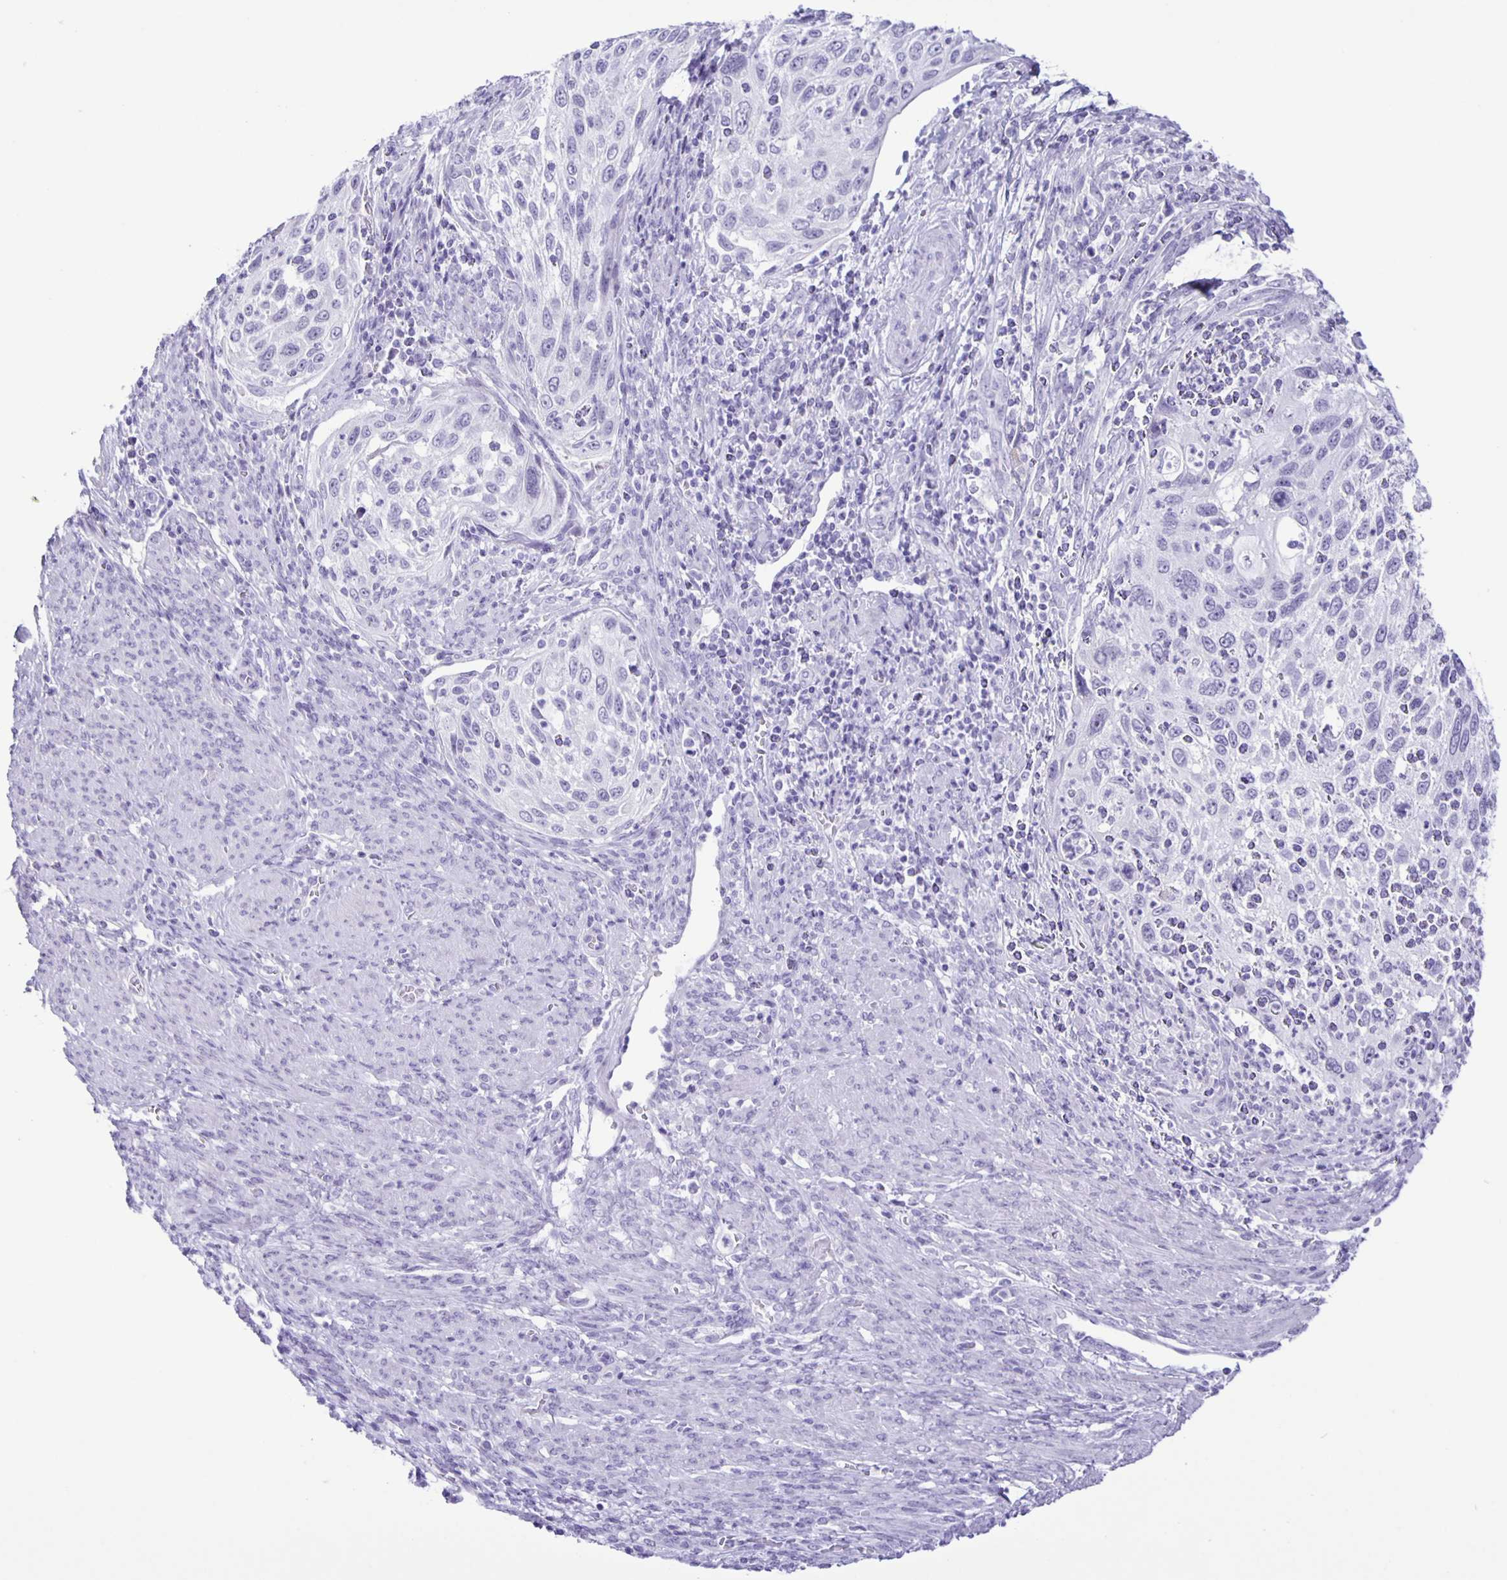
{"staining": {"intensity": "negative", "quantity": "none", "location": "none"}, "tissue": "cervical cancer", "cell_type": "Tumor cells", "image_type": "cancer", "snomed": [{"axis": "morphology", "description": "Squamous cell carcinoma, NOS"}, {"axis": "topography", "description": "Cervix"}], "caption": "Human squamous cell carcinoma (cervical) stained for a protein using IHC demonstrates no staining in tumor cells.", "gene": "EZHIP", "patient": {"sex": "female", "age": 70}}